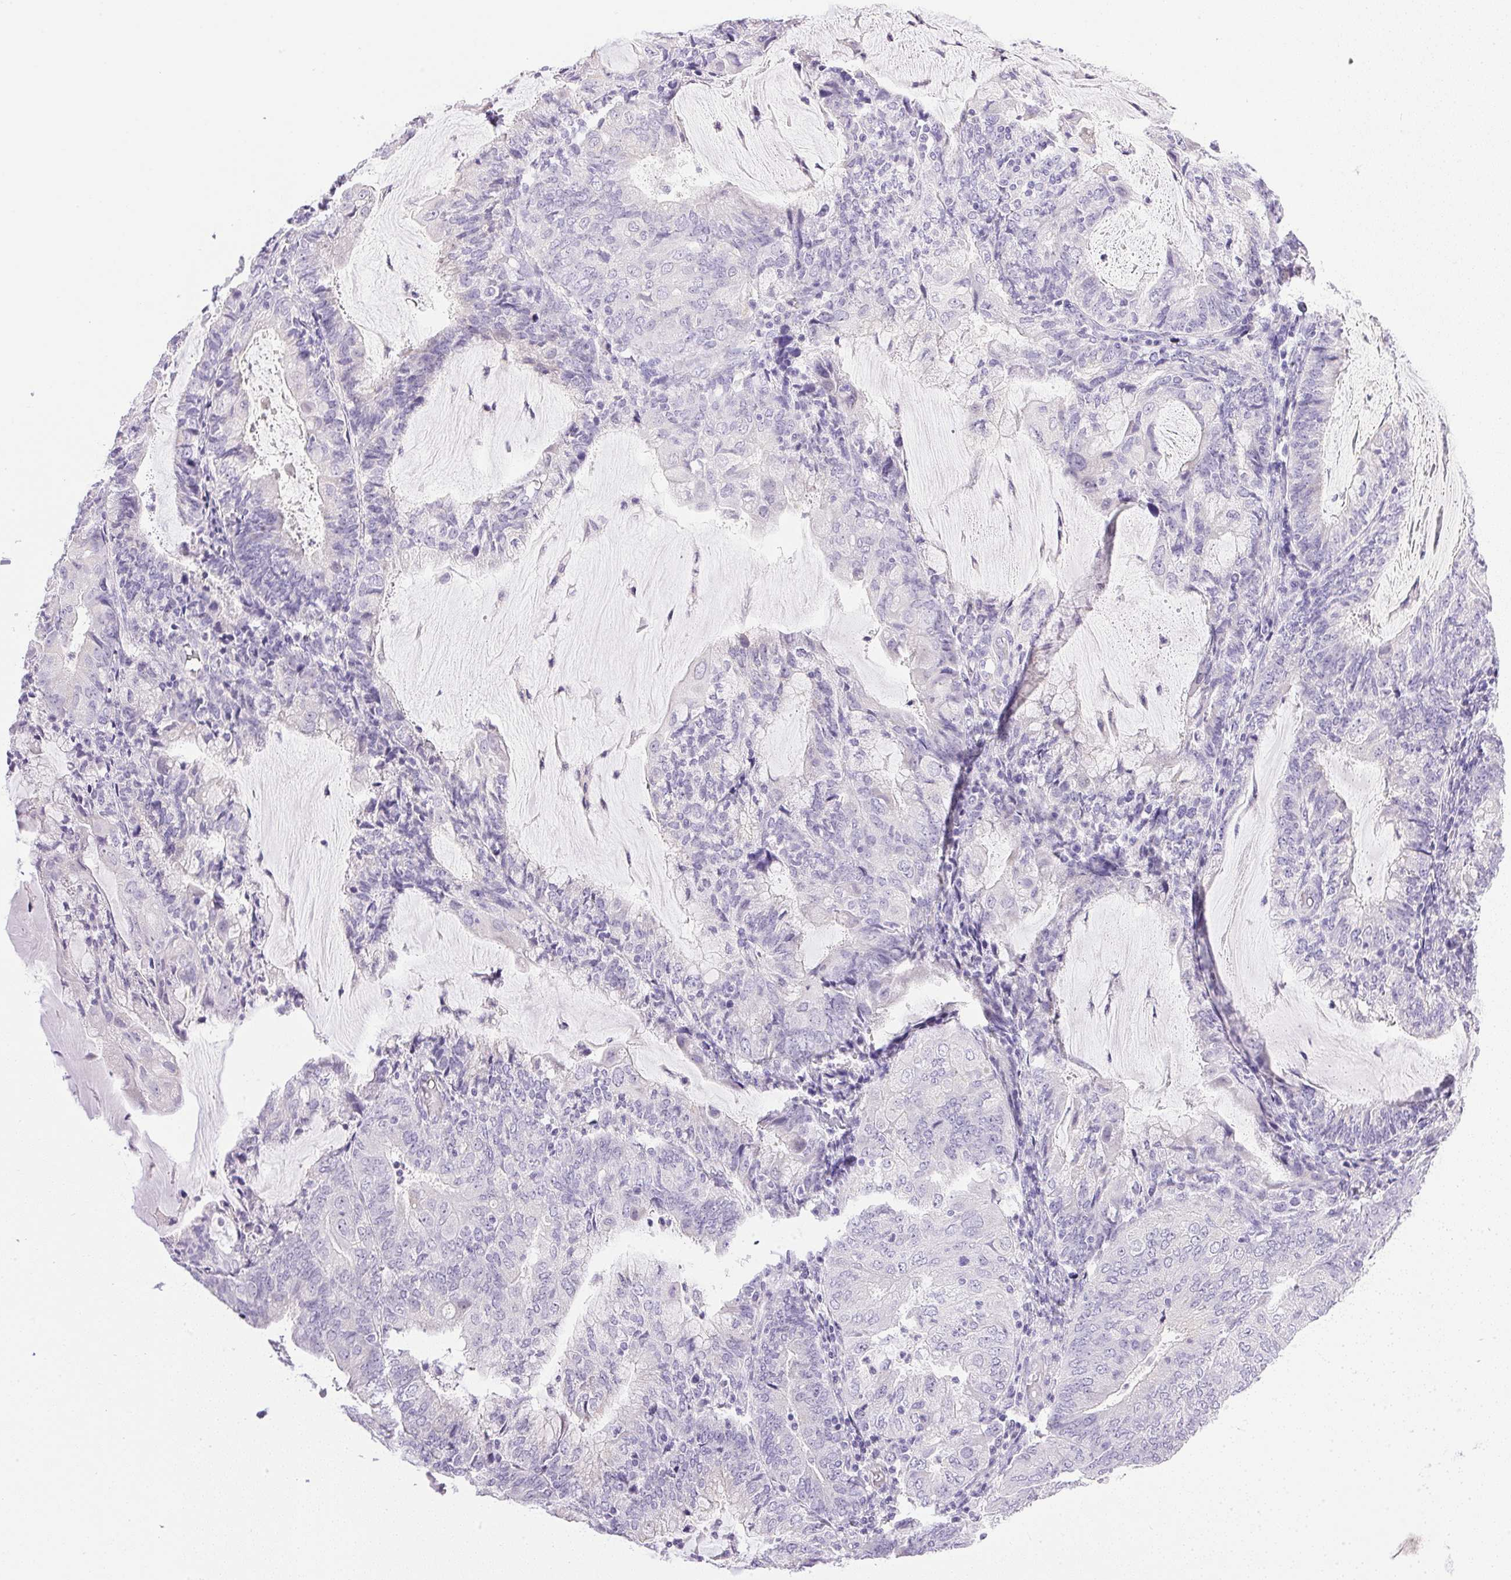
{"staining": {"intensity": "negative", "quantity": "none", "location": "none"}, "tissue": "endometrial cancer", "cell_type": "Tumor cells", "image_type": "cancer", "snomed": [{"axis": "morphology", "description": "Adenocarcinoma, NOS"}, {"axis": "topography", "description": "Endometrium"}], "caption": "High magnification brightfield microscopy of endometrial cancer (adenocarcinoma) stained with DAB (3,3'-diaminobenzidine) (brown) and counterstained with hematoxylin (blue): tumor cells show no significant positivity.", "gene": "ATP6V0A4", "patient": {"sex": "female", "age": 81}}